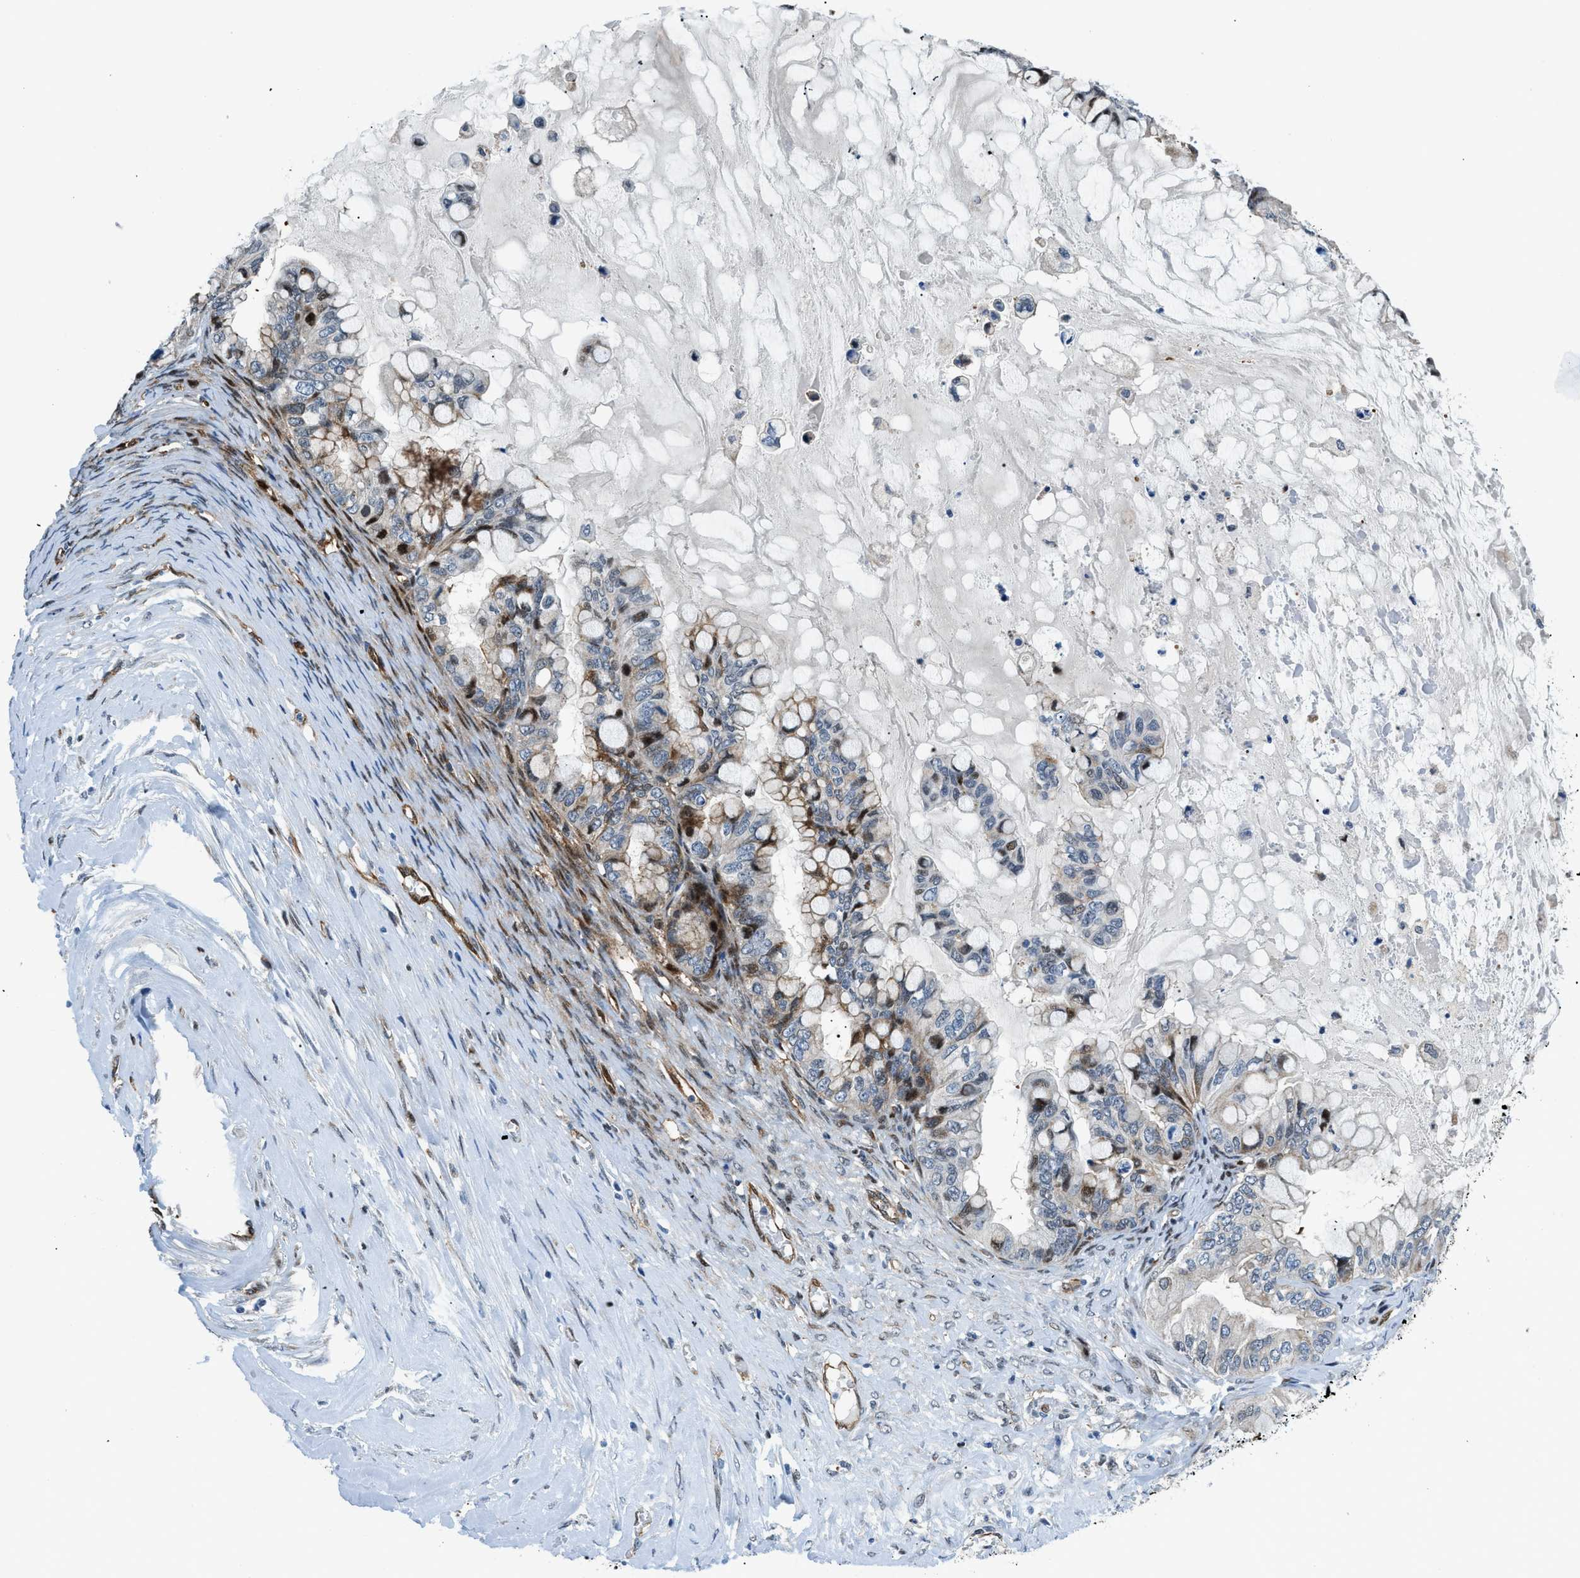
{"staining": {"intensity": "strong", "quantity": "<25%", "location": "cytoplasmic/membranous,nuclear"}, "tissue": "ovarian cancer", "cell_type": "Tumor cells", "image_type": "cancer", "snomed": [{"axis": "morphology", "description": "Cystadenocarcinoma, mucinous, NOS"}, {"axis": "topography", "description": "Ovary"}], "caption": "IHC of human ovarian mucinous cystadenocarcinoma displays medium levels of strong cytoplasmic/membranous and nuclear positivity in approximately <25% of tumor cells.", "gene": "YWHAE", "patient": {"sex": "female", "age": 80}}